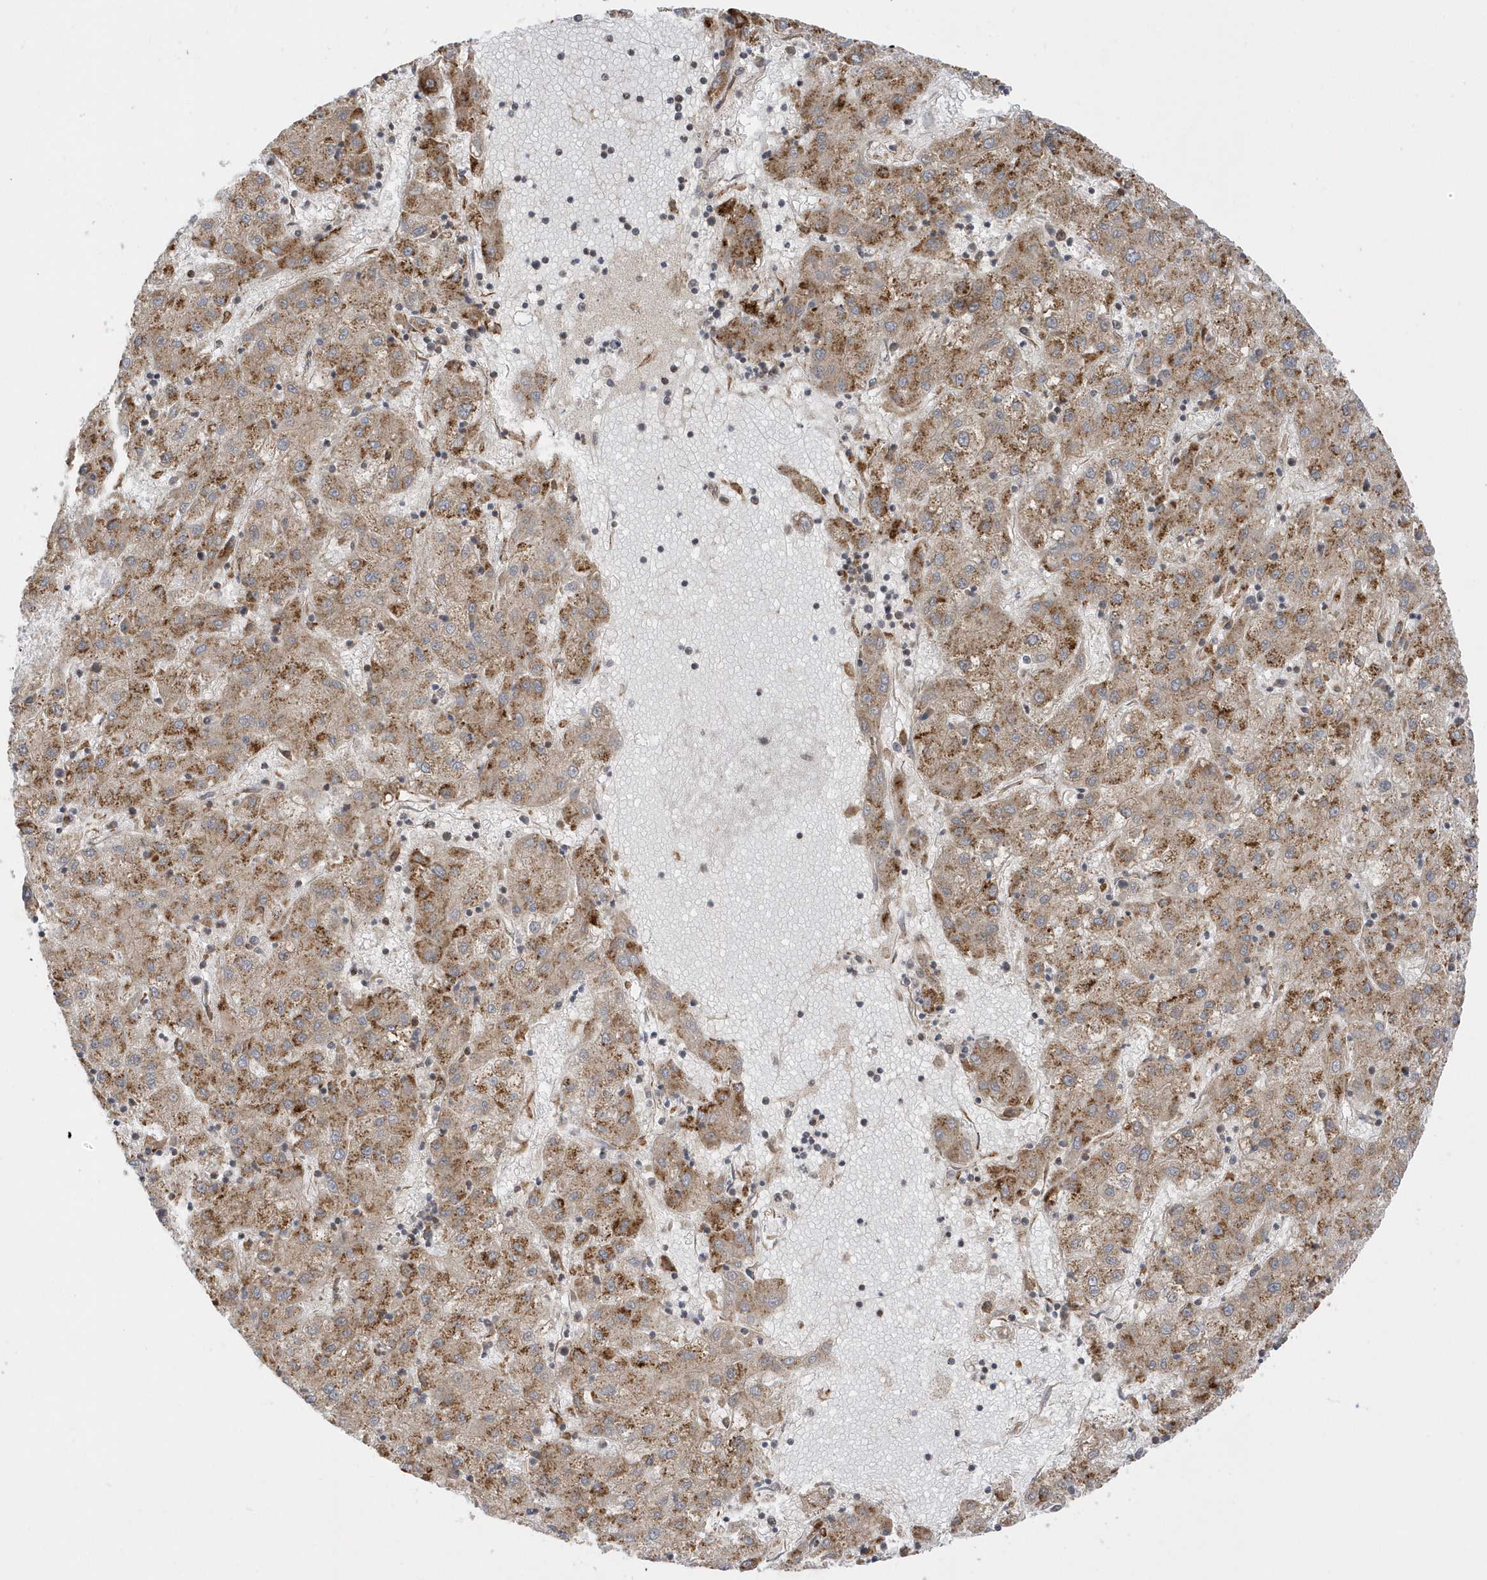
{"staining": {"intensity": "moderate", "quantity": ">75%", "location": "cytoplasmic/membranous"}, "tissue": "liver cancer", "cell_type": "Tumor cells", "image_type": "cancer", "snomed": [{"axis": "morphology", "description": "Carcinoma, Hepatocellular, NOS"}, {"axis": "topography", "description": "Liver"}], "caption": "The micrograph shows immunohistochemical staining of hepatocellular carcinoma (liver). There is moderate cytoplasmic/membranous expression is present in approximately >75% of tumor cells.", "gene": "METTL21A", "patient": {"sex": "male", "age": 72}}